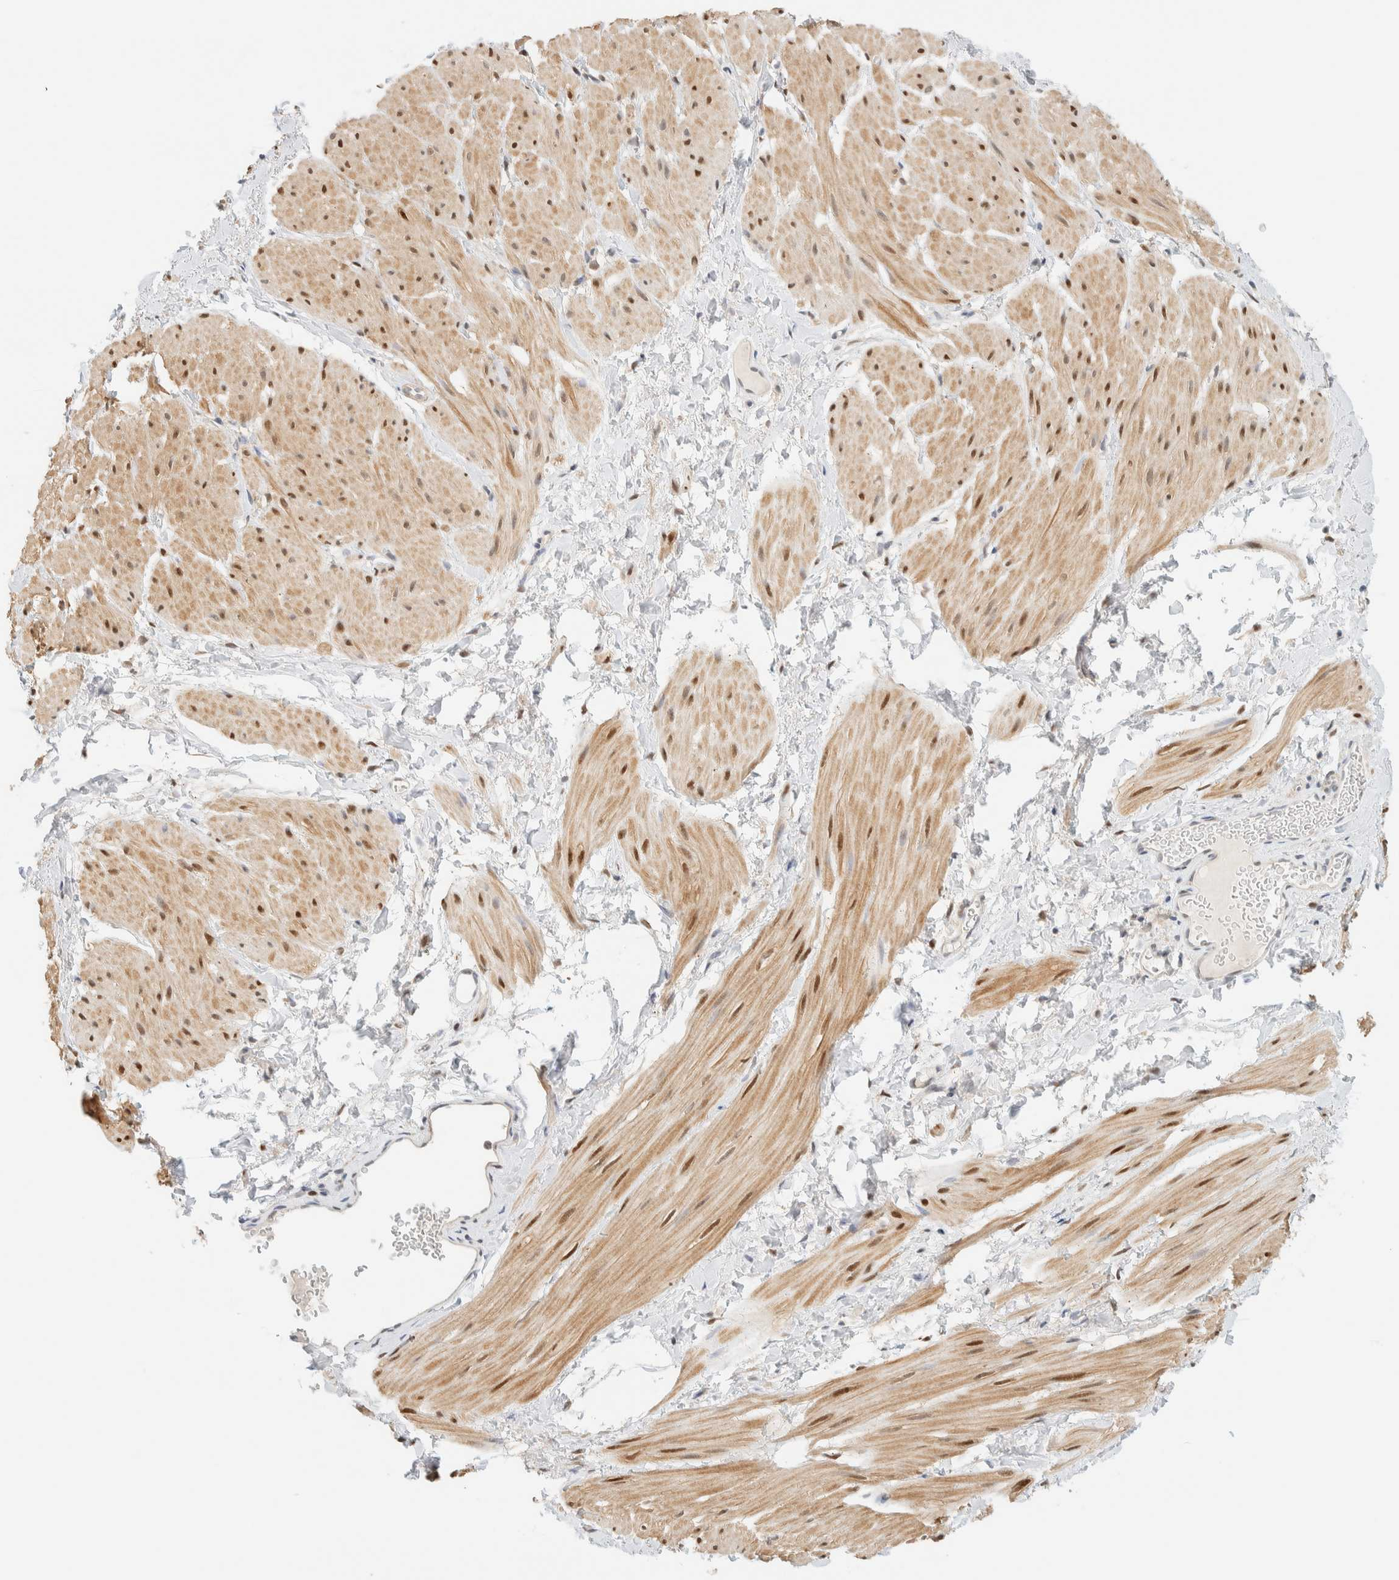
{"staining": {"intensity": "moderate", "quantity": ">75%", "location": "cytoplasmic/membranous,nuclear"}, "tissue": "smooth muscle", "cell_type": "Smooth muscle cells", "image_type": "normal", "snomed": [{"axis": "morphology", "description": "Normal tissue, NOS"}, {"axis": "topography", "description": "Smooth muscle"}], "caption": "Immunohistochemistry photomicrograph of normal smooth muscle: human smooth muscle stained using immunohistochemistry exhibits medium levels of moderate protein expression localized specifically in the cytoplasmic/membranous,nuclear of smooth muscle cells, appearing as a cytoplasmic/membranous,nuclear brown color.", "gene": "ZBTB37", "patient": {"sex": "male", "age": 16}}